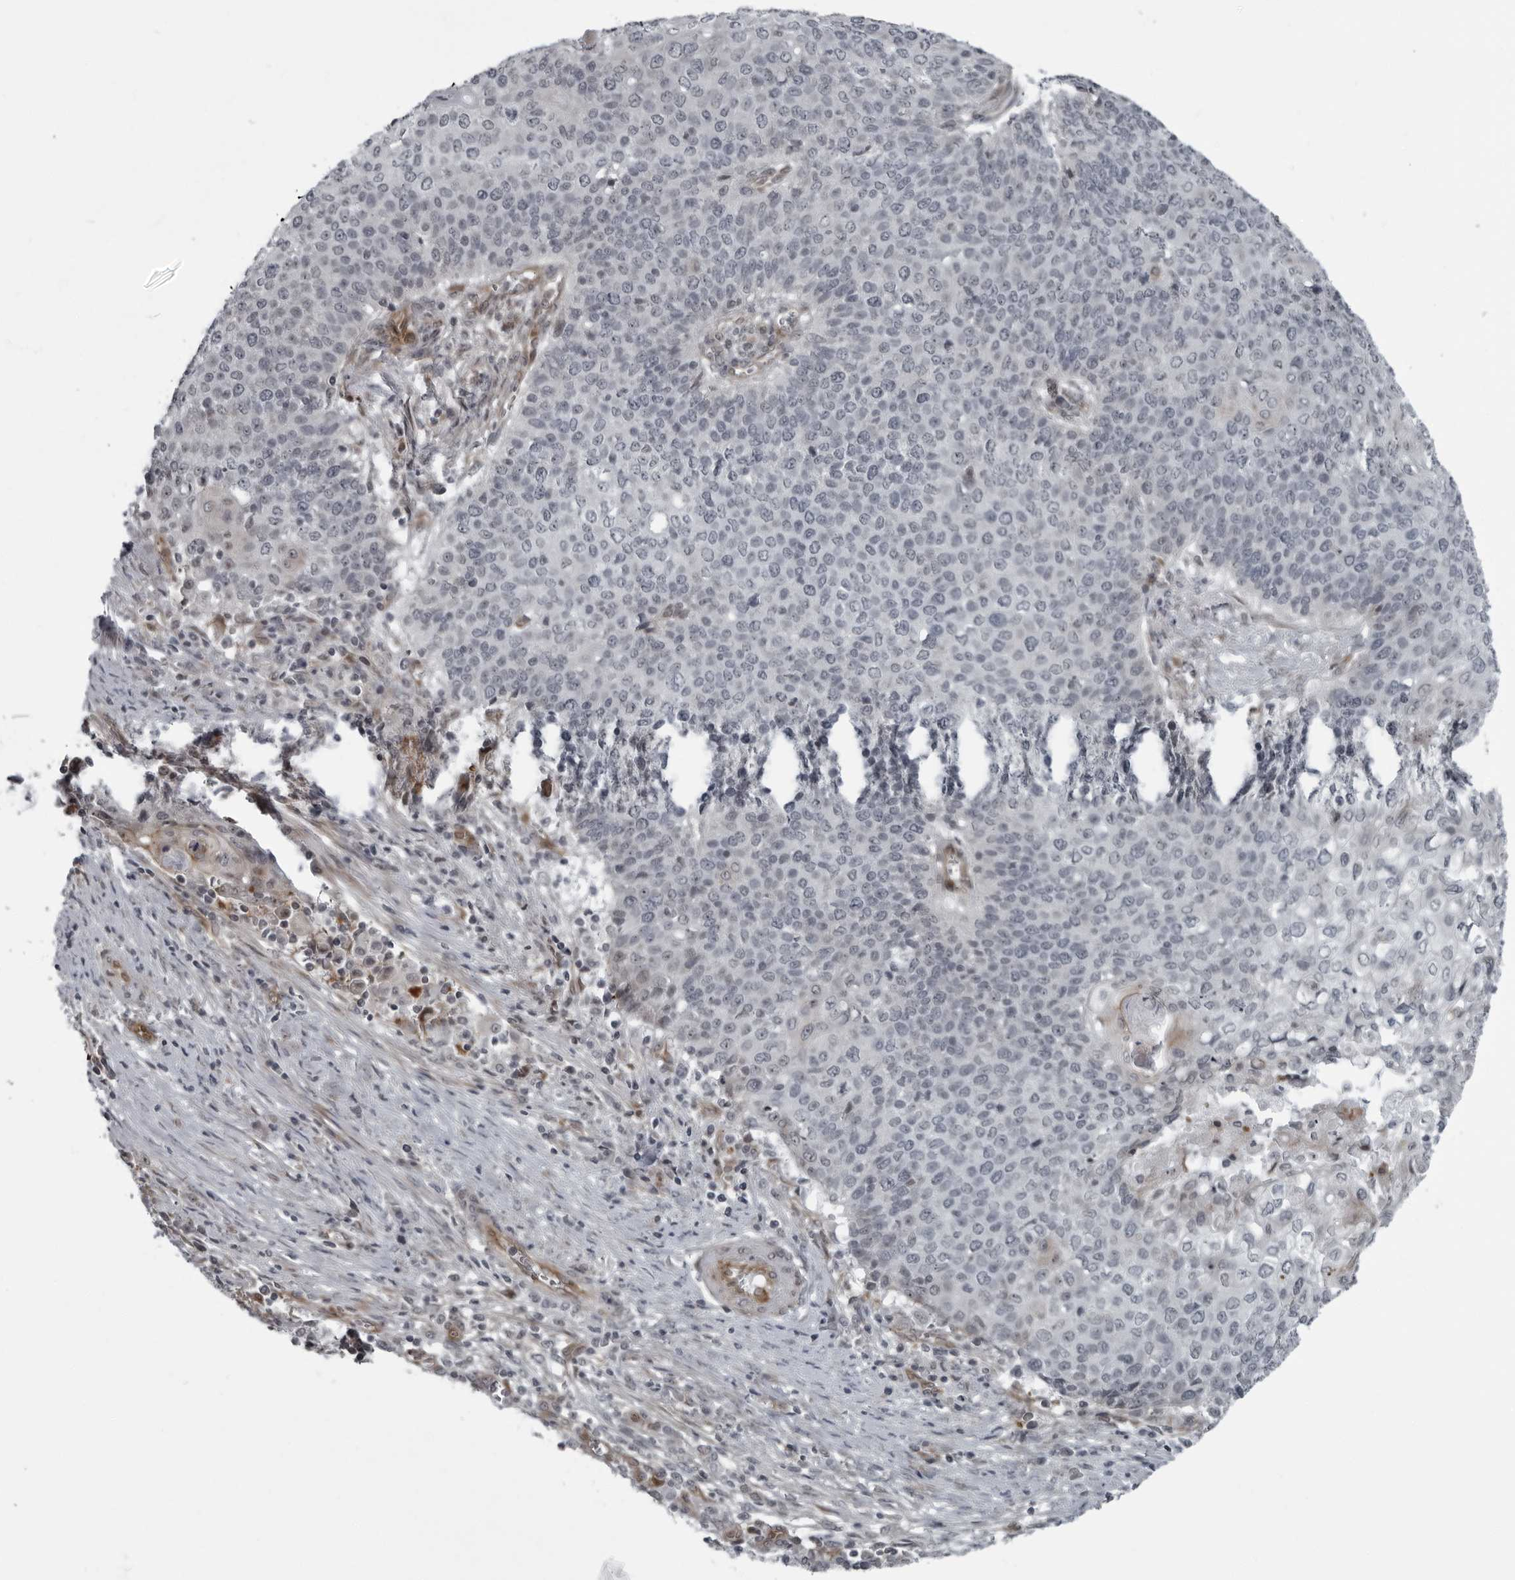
{"staining": {"intensity": "negative", "quantity": "none", "location": "none"}, "tissue": "cervical cancer", "cell_type": "Tumor cells", "image_type": "cancer", "snomed": [{"axis": "morphology", "description": "Squamous cell carcinoma, NOS"}, {"axis": "topography", "description": "Cervix"}], "caption": "Cervical cancer stained for a protein using immunohistochemistry reveals no staining tumor cells.", "gene": "FAM102B", "patient": {"sex": "female", "age": 39}}